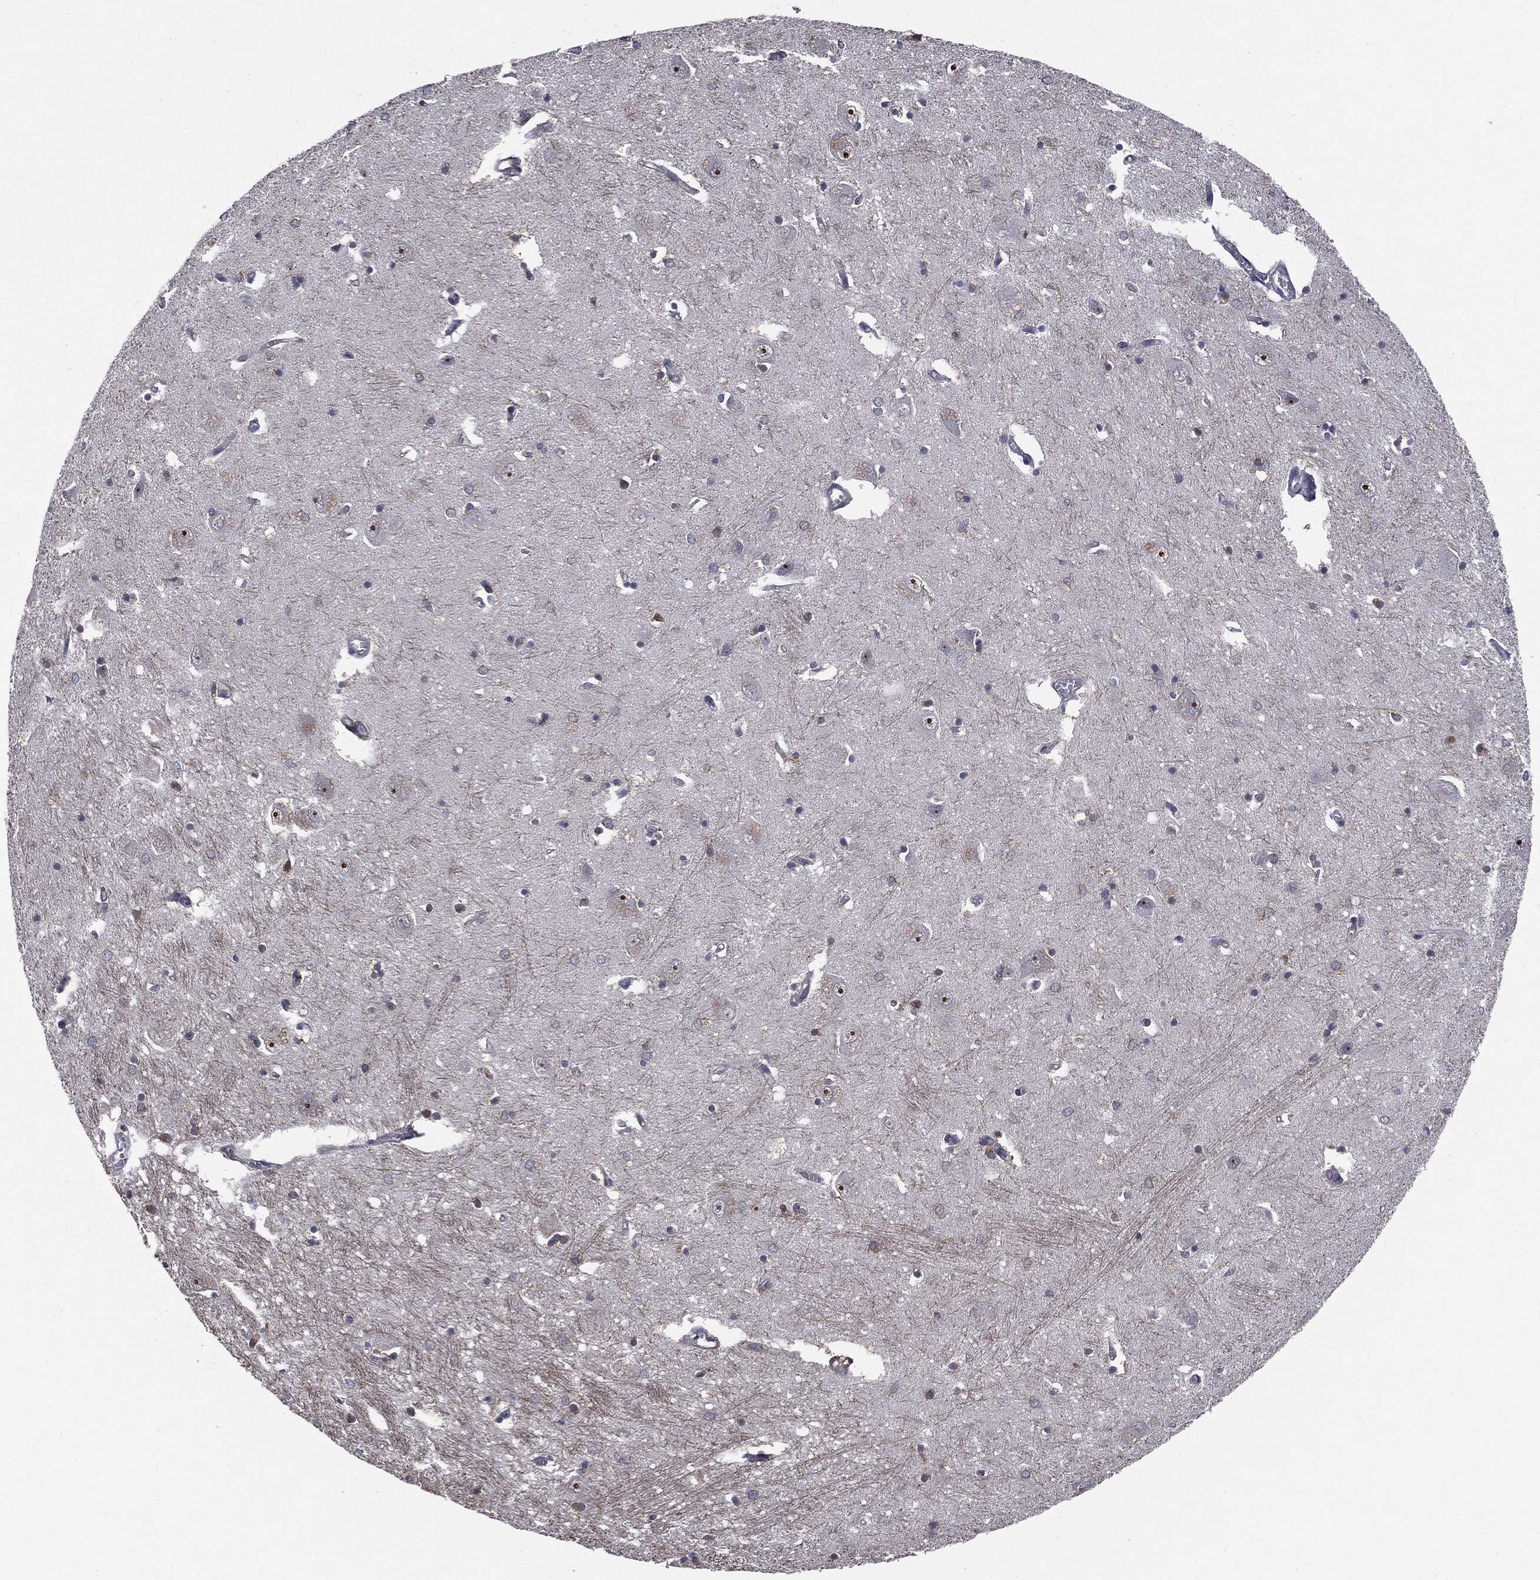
{"staining": {"intensity": "negative", "quantity": "none", "location": "none"}, "tissue": "caudate", "cell_type": "Glial cells", "image_type": "normal", "snomed": [{"axis": "morphology", "description": "Normal tissue, NOS"}, {"axis": "topography", "description": "Lateral ventricle wall"}], "caption": "Photomicrograph shows no protein expression in glial cells of unremarkable caudate. (DAB immunohistochemistry (IHC), high magnification).", "gene": "TRMT1L", "patient": {"sex": "male", "age": 54}}